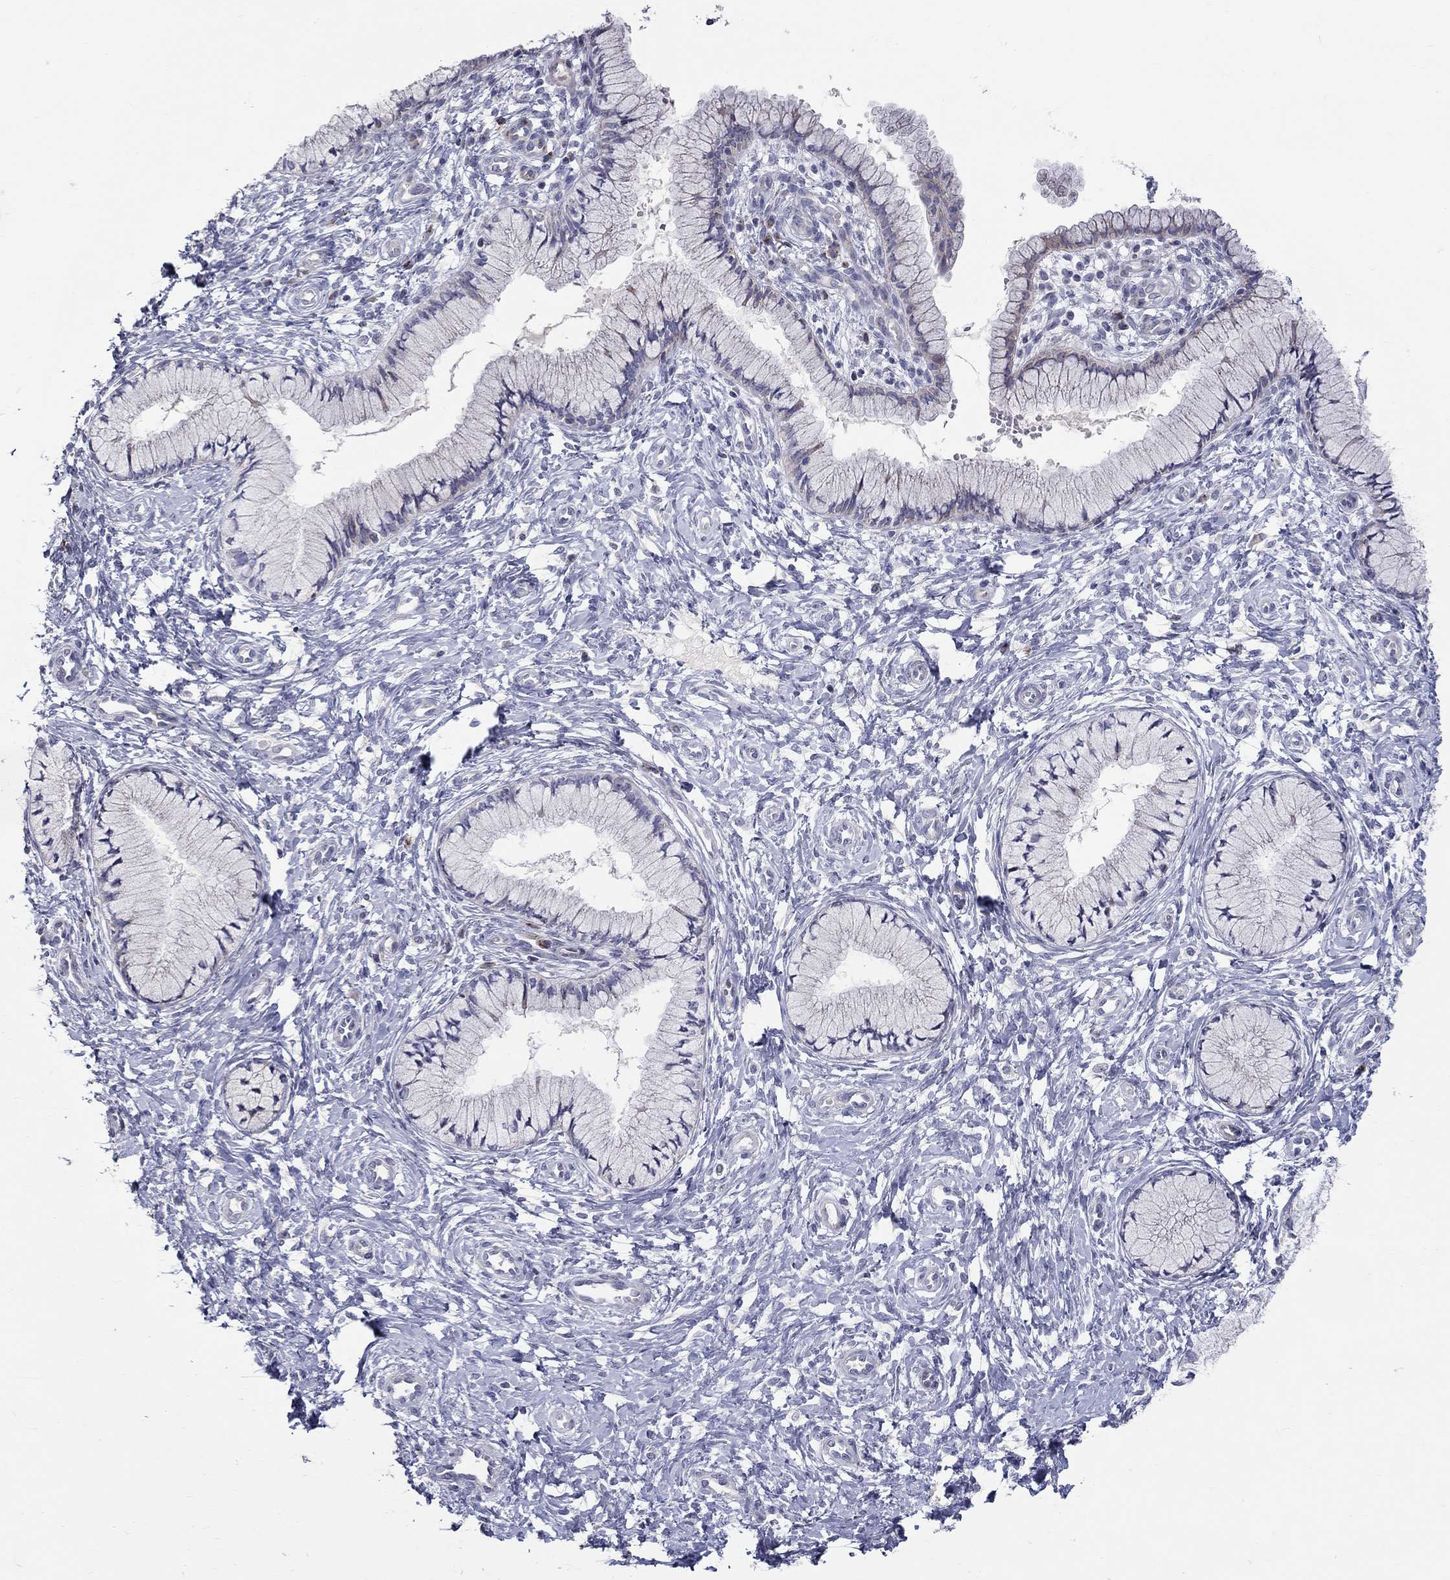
{"staining": {"intensity": "negative", "quantity": "none", "location": "none"}, "tissue": "cervix", "cell_type": "Glandular cells", "image_type": "normal", "snomed": [{"axis": "morphology", "description": "Normal tissue, NOS"}, {"axis": "topography", "description": "Cervix"}], "caption": "Micrograph shows no protein staining in glandular cells of unremarkable cervix.", "gene": "HMX2", "patient": {"sex": "female", "age": 37}}